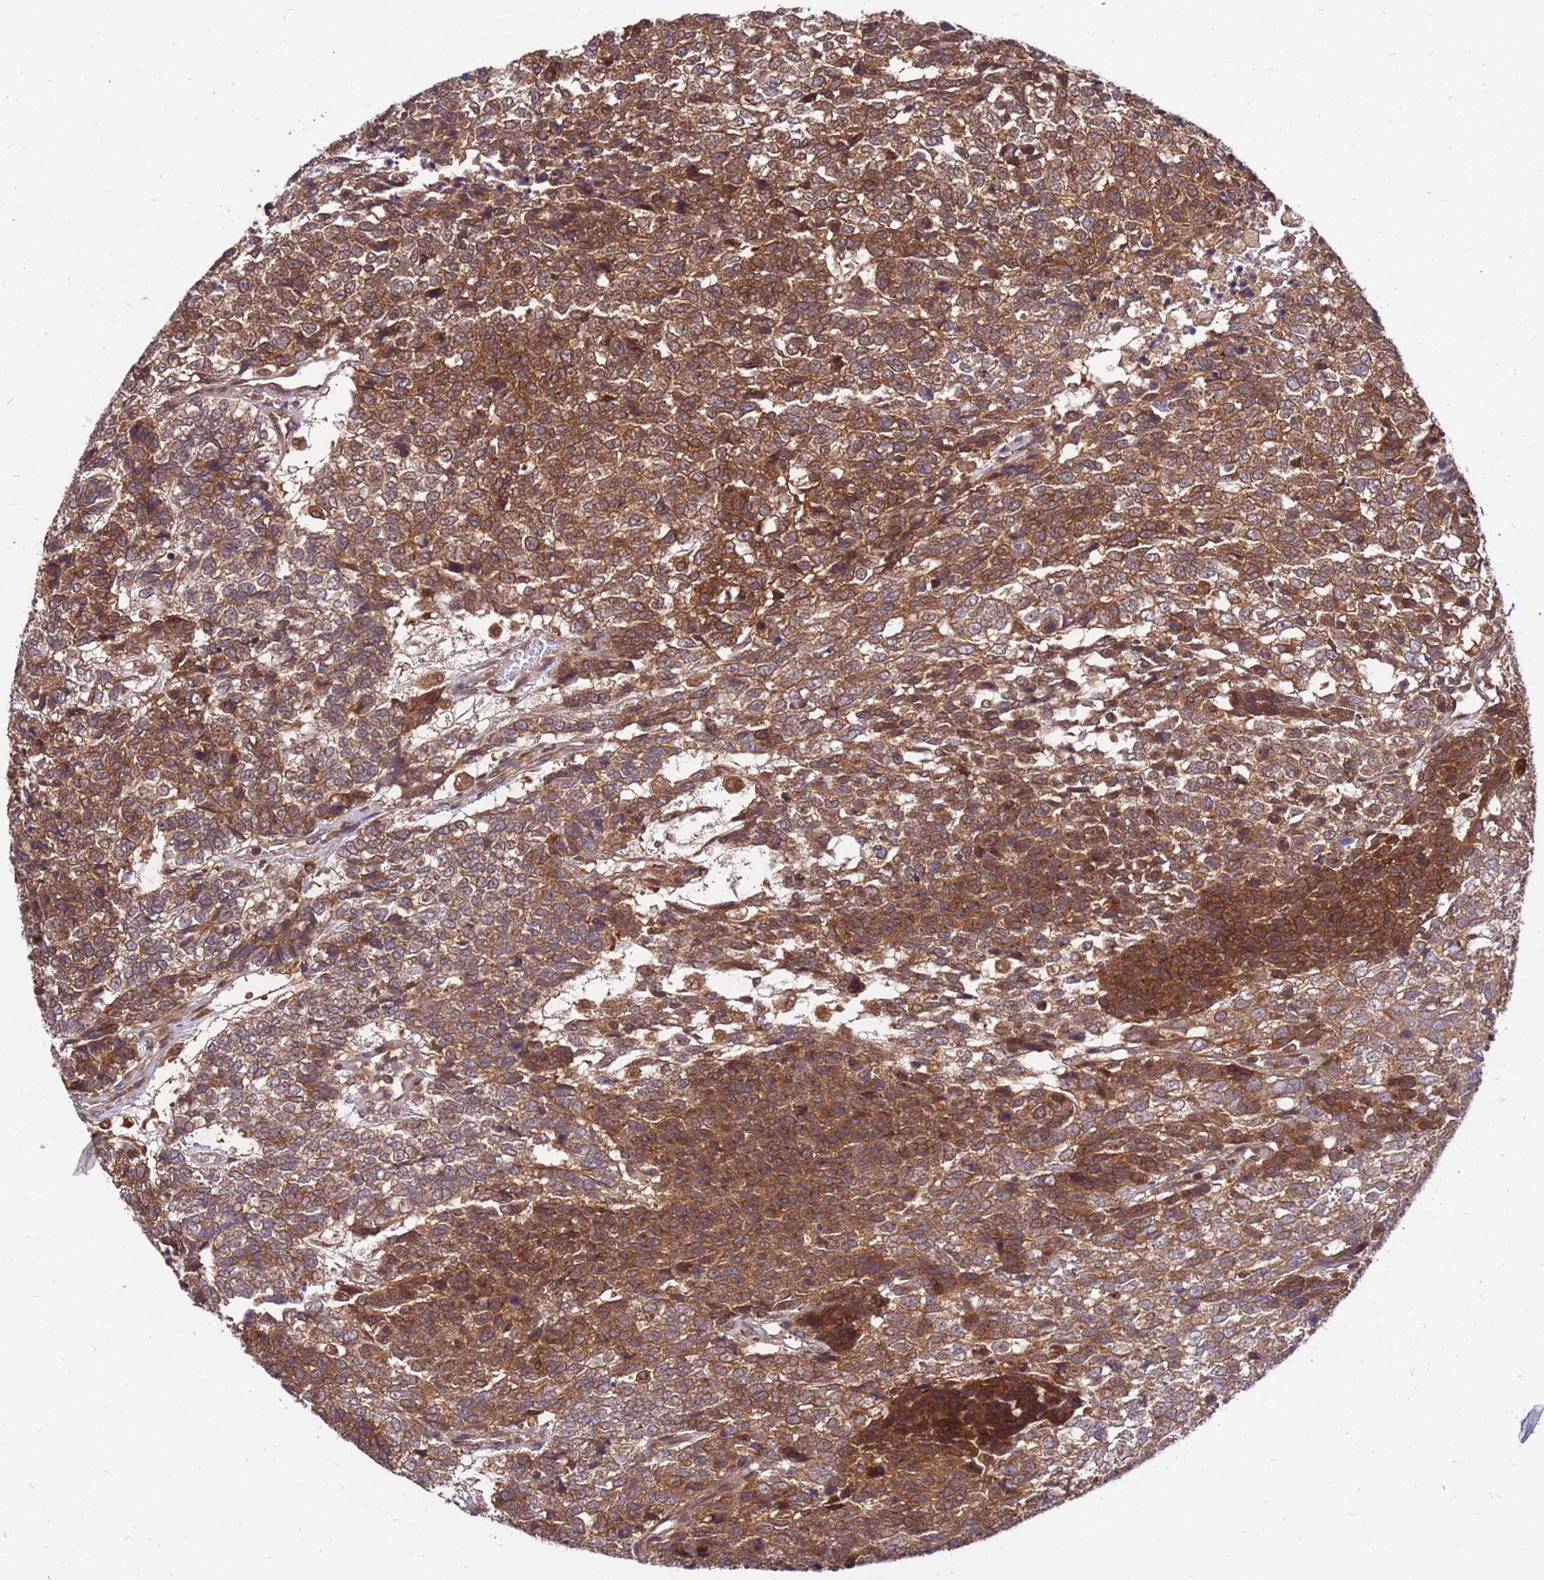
{"staining": {"intensity": "moderate", "quantity": ">75%", "location": "cytoplasmic/membranous"}, "tissue": "testis cancer", "cell_type": "Tumor cells", "image_type": "cancer", "snomed": [{"axis": "morphology", "description": "Carcinoma, Embryonal, NOS"}, {"axis": "topography", "description": "Testis"}], "caption": "Immunohistochemistry histopathology image of testis cancer stained for a protein (brown), which demonstrates medium levels of moderate cytoplasmic/membranous staining in about >75% of tumor cells.", "gene": "GET3", "patient": {"sex": "male", "age": 23}}